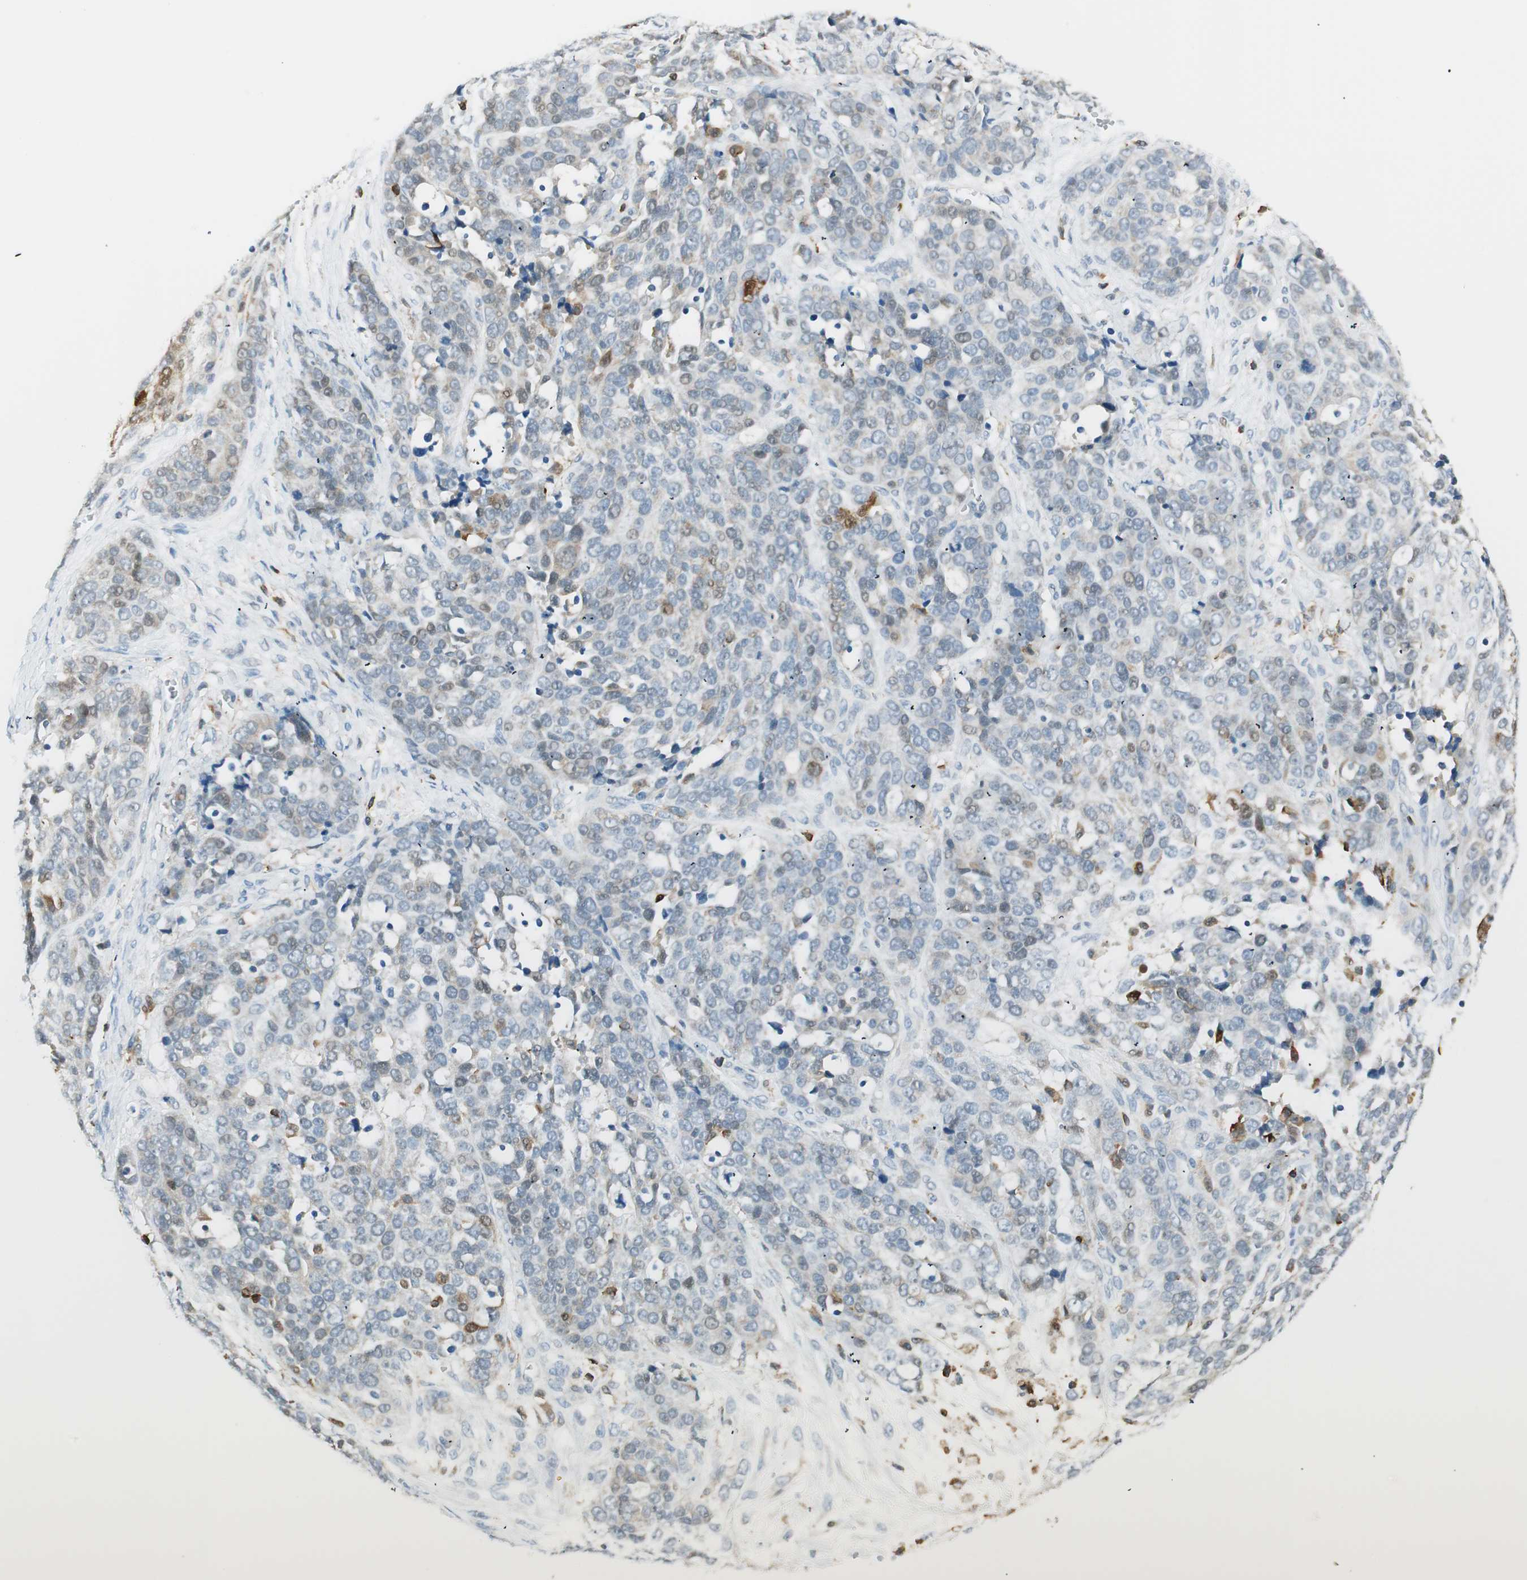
{"staining": {"intensity": "weak", "quantity": "25%-75%", "location": "cytoplasmic/membranous"}, "tissue": "ovarian cancer", "cell_type": "Tumor cells", "image_type": "cancer", "snomed": [{"axis": "morphology", "description": "Cystadenocarcinoma, serous, NOS"}, {"axis": "topography", "description": "Ovary"}], "caption": "Protein positivity by immunohistochemistry exhibits weak cytoplasmic/membranous positivity in about 25%-75% of tumor cells in ovarian cancer (serous cystadenocarcinoma).", "gene": "HPGD", "patient": {"sex": "female", "age": 44}}